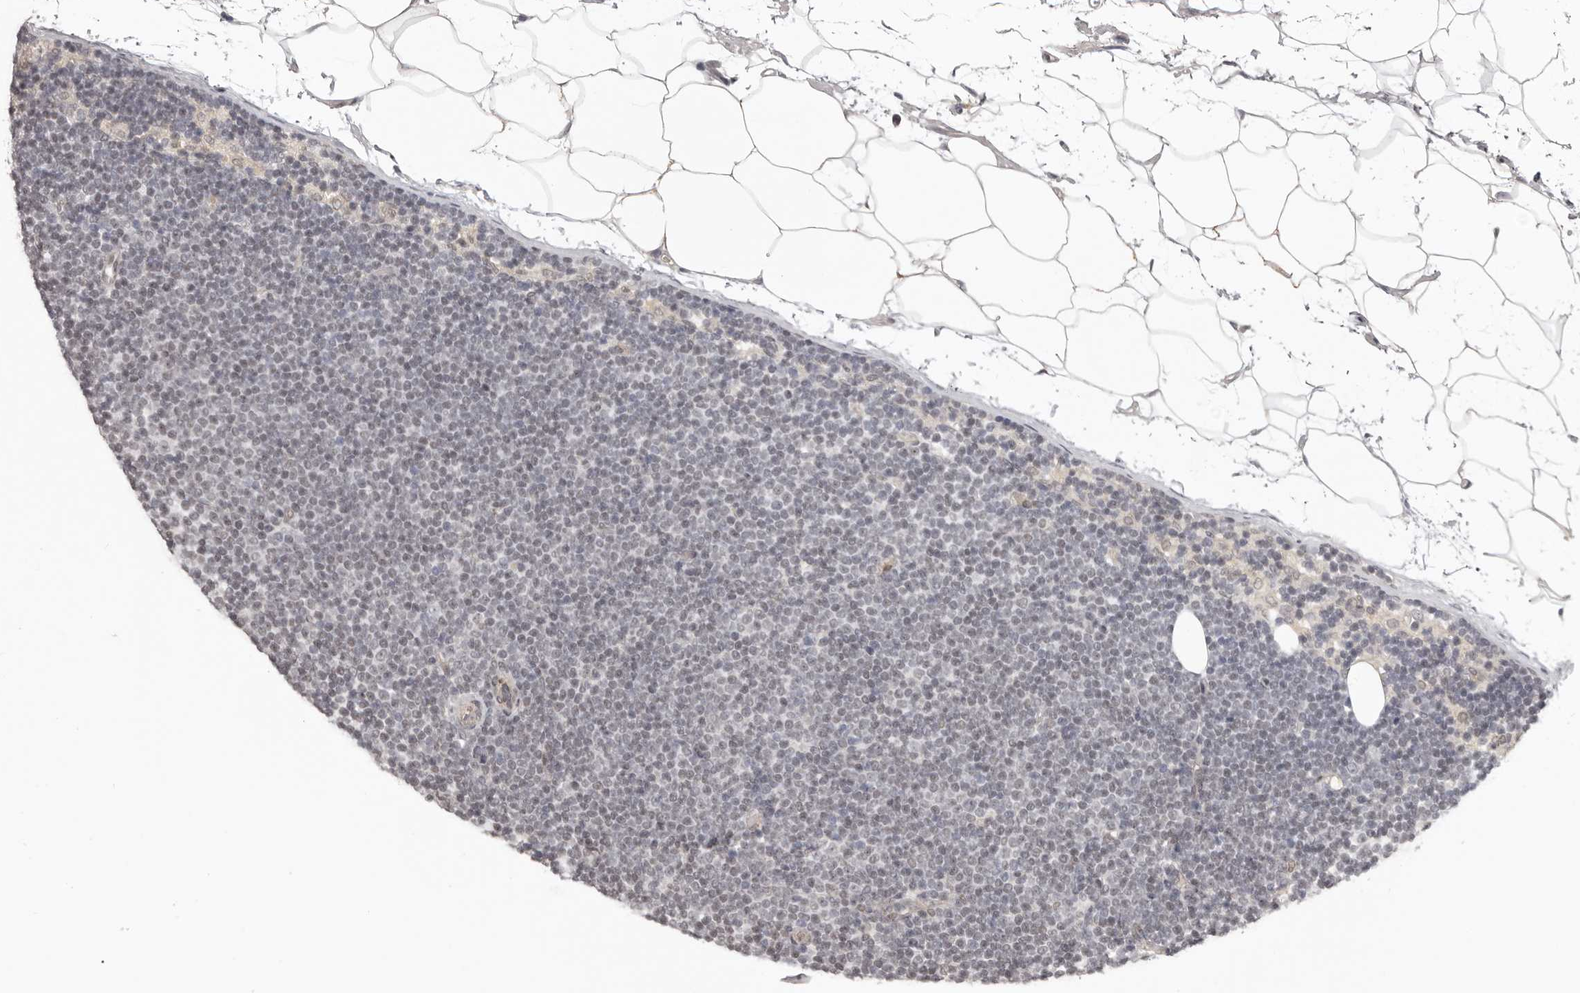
{"staining": {"intensity": "negative", "quantity": "none", "location": "none"}, "tissue": "lymphoma", "cell_type": "Tumor cells", "image_type": "cancer", "snomed": [{"axis": "morphology", "description": "Malignant lymphoma, non-Hodgkin's type, Low grade"}, {"axis": "topography", "description": "Lymph node"}], "caption": "A high-resolution histopathology image shows IHC staining of lymphoma, which shows no significant staining in tumor cells.", "gene": "RNF2", "patient": {"sex": "female", "age": 53}}